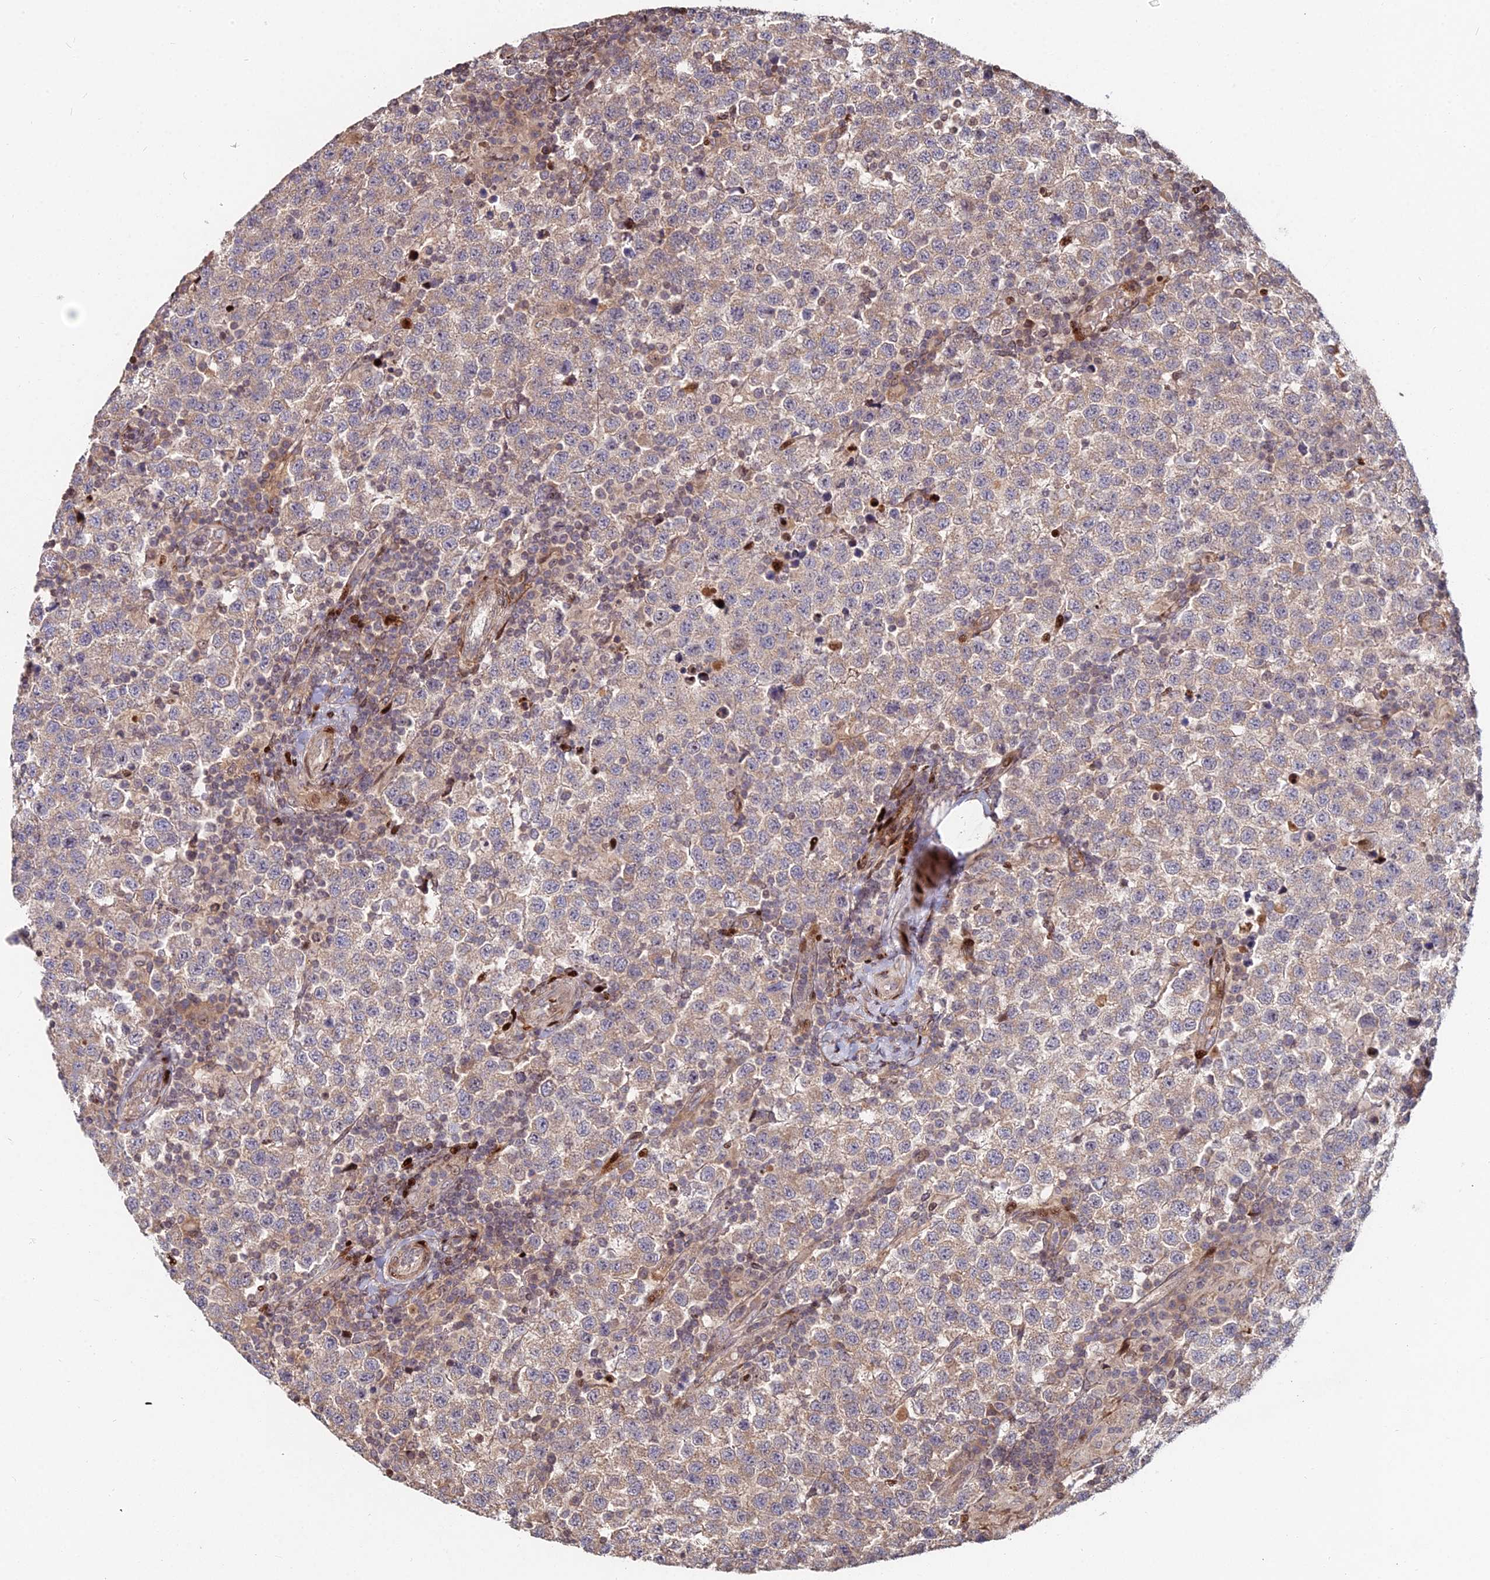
{"staining": {"intensity": "weak", "quantity": "25%-75%", "location": "cytoplasmic/membranous"}, "tissue": "testis cancer", "cell_type": "Tumor cells", "image_type": "cancer", "snomed": [{"axis": "morphology", "description": "Seminoma, NOS"}, {"axis": "topography", "description": "Testis"}], "caption": "Immunohistochemical staining of human testis cancer demonstrates weak cytoplasmic/membranous protein staining in about 25%-75% of tumor cells. (Stains: DAB in brown, nuclei in blue, Microscopy: brightfield microscopy at high magnification).", "gene": "RBMS2", "patient": {"sex": "male", "age": 34}}